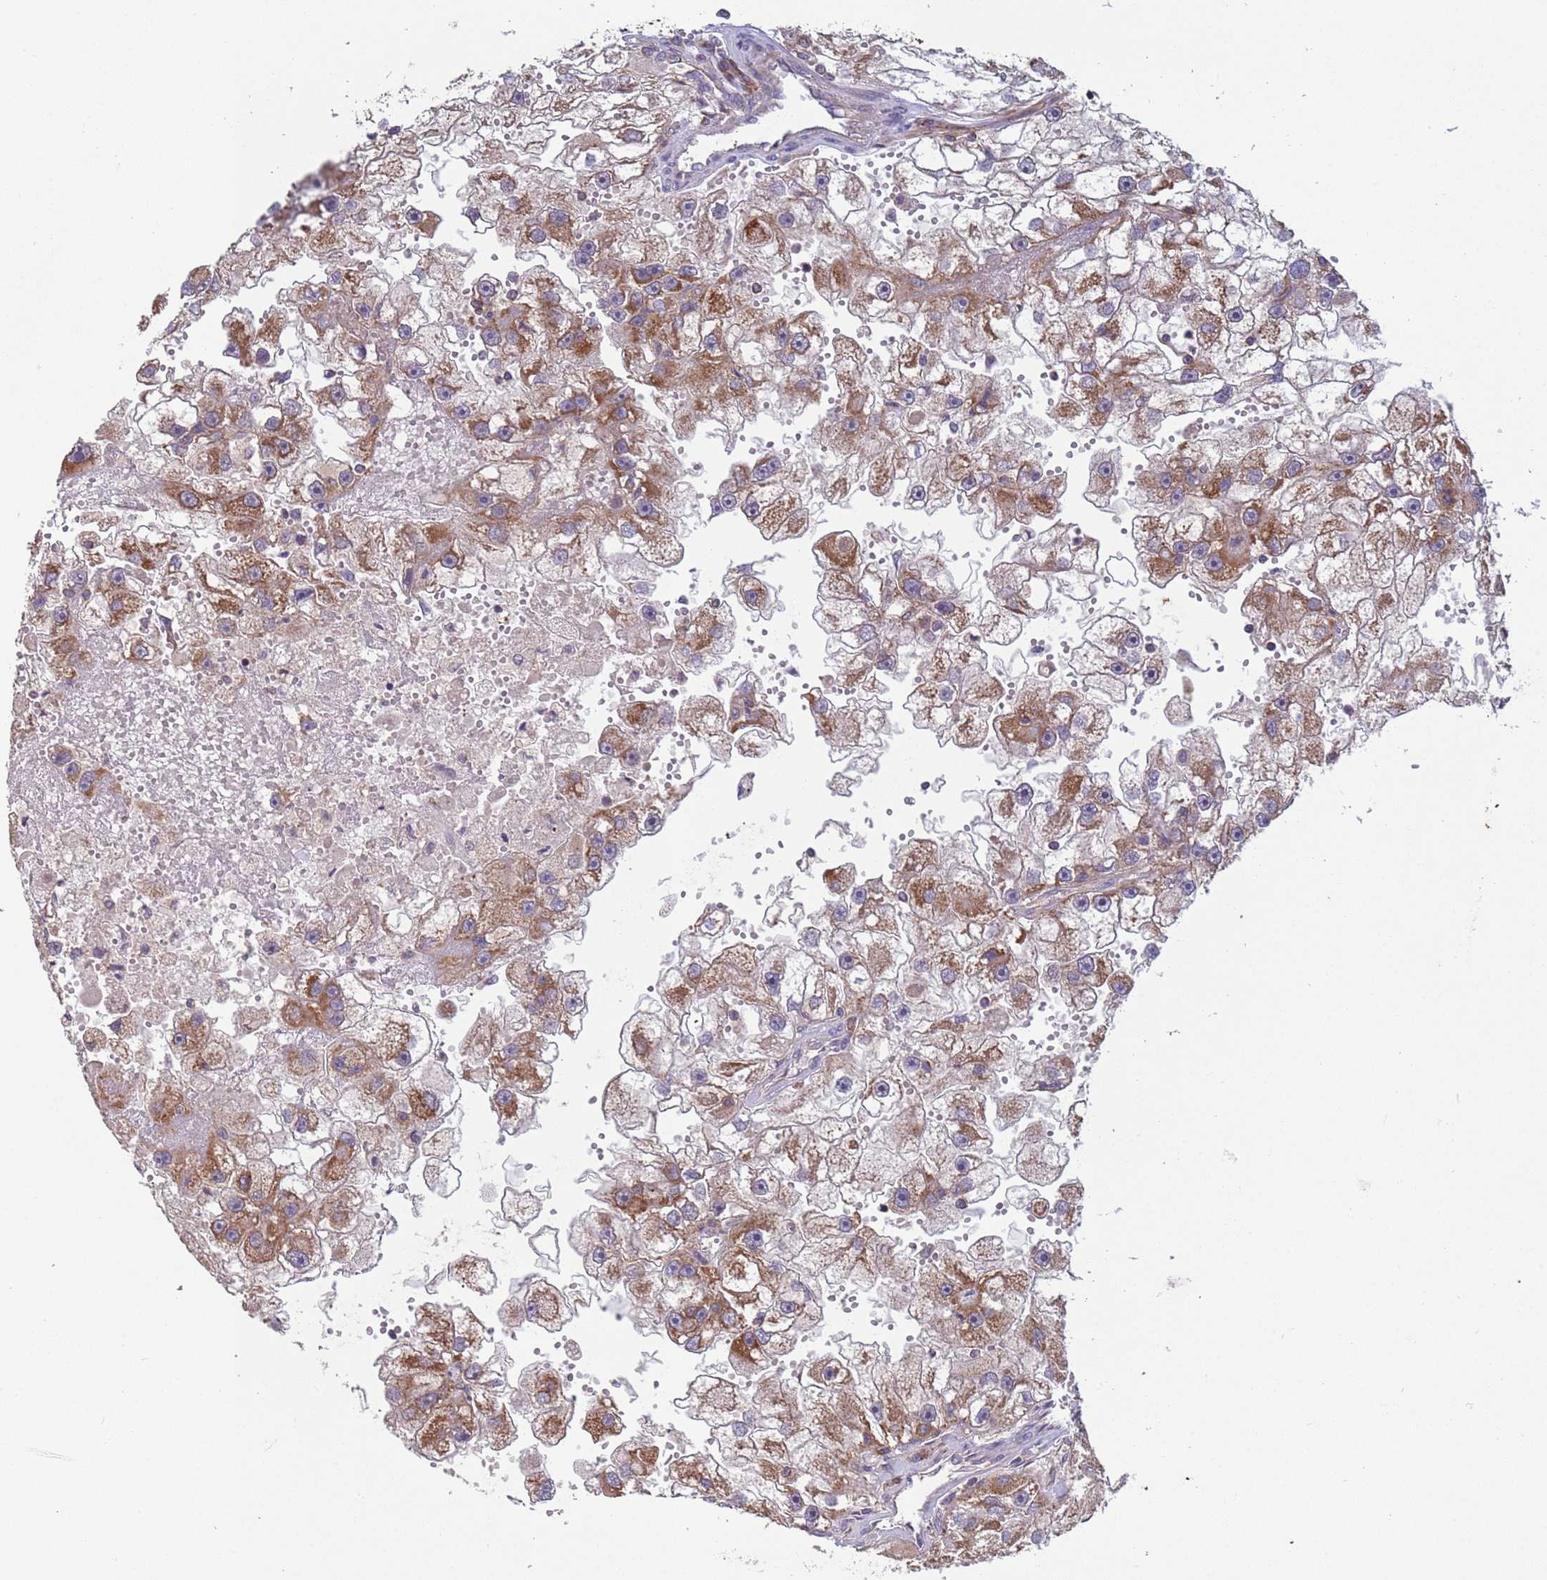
{"staining": {"intensity": "moderate", "quantity": "25%-75%", "location": "cytoplasmic/membranous"}, "tissue": "renal cancer", "cell_type": "Tumor cells", "image_type": "cancer", "snomed": [{"axis": "morphology", "description": "Adenocarcinoma, NOS"}, {"axis": "topography", "description": "Kidney"}], "caption": "Brown immunohistochemical staining in renal adenocarcinoma exhibits moderate cytoplasmic/membranous staining in about 25%-75% of tumor cells. (DAB (3,3'-diaminobenzidine) IHC, brown staining for protein, blue staining for nuclei).", "gene": "ACAD8", "patient": {"sex": "male", "age": 63}}